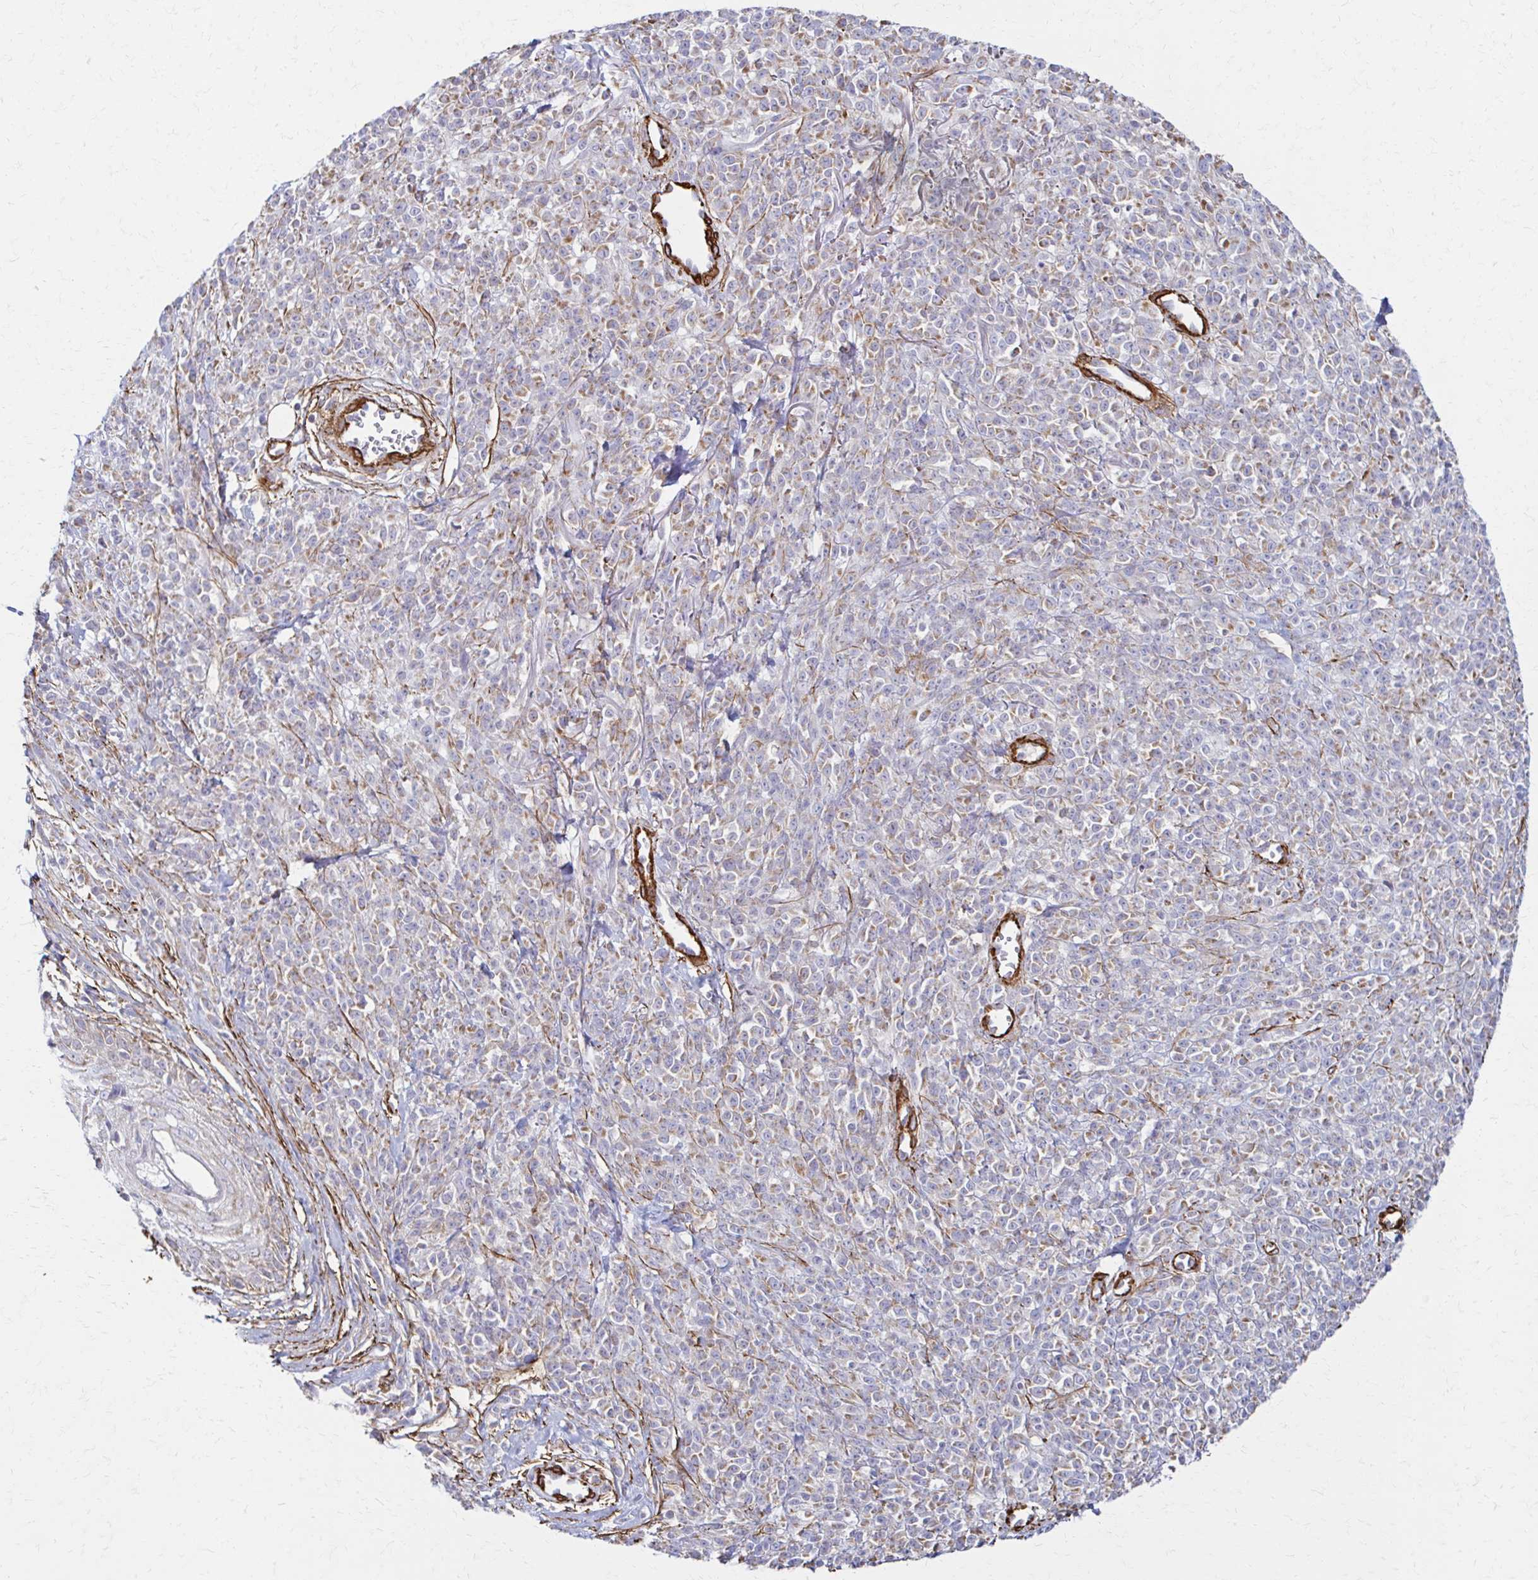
{"staining": {"intensity": "weak", "quantity": "25%-75%", "location": "cytoplasmic/membranous"}, "tissue": "melanoma", "cell_type": "Tumor cells", "image_type": "cancer", "snomed": [{"axis": "morphology", "description": "Malignant melanoma, NOS"}, {"axis": "topography", "description": "Skin"}, {"axis": "topography", "description": "Skin of trunk"}], "caption": "Melanoma stained for a protein (brown) shows weak cytoplasmic/membranous positive expression in about 25%-75% of tumor cells.", "gene": "TIMMDC1", "patient": {"sex": "male", "age": 74}}